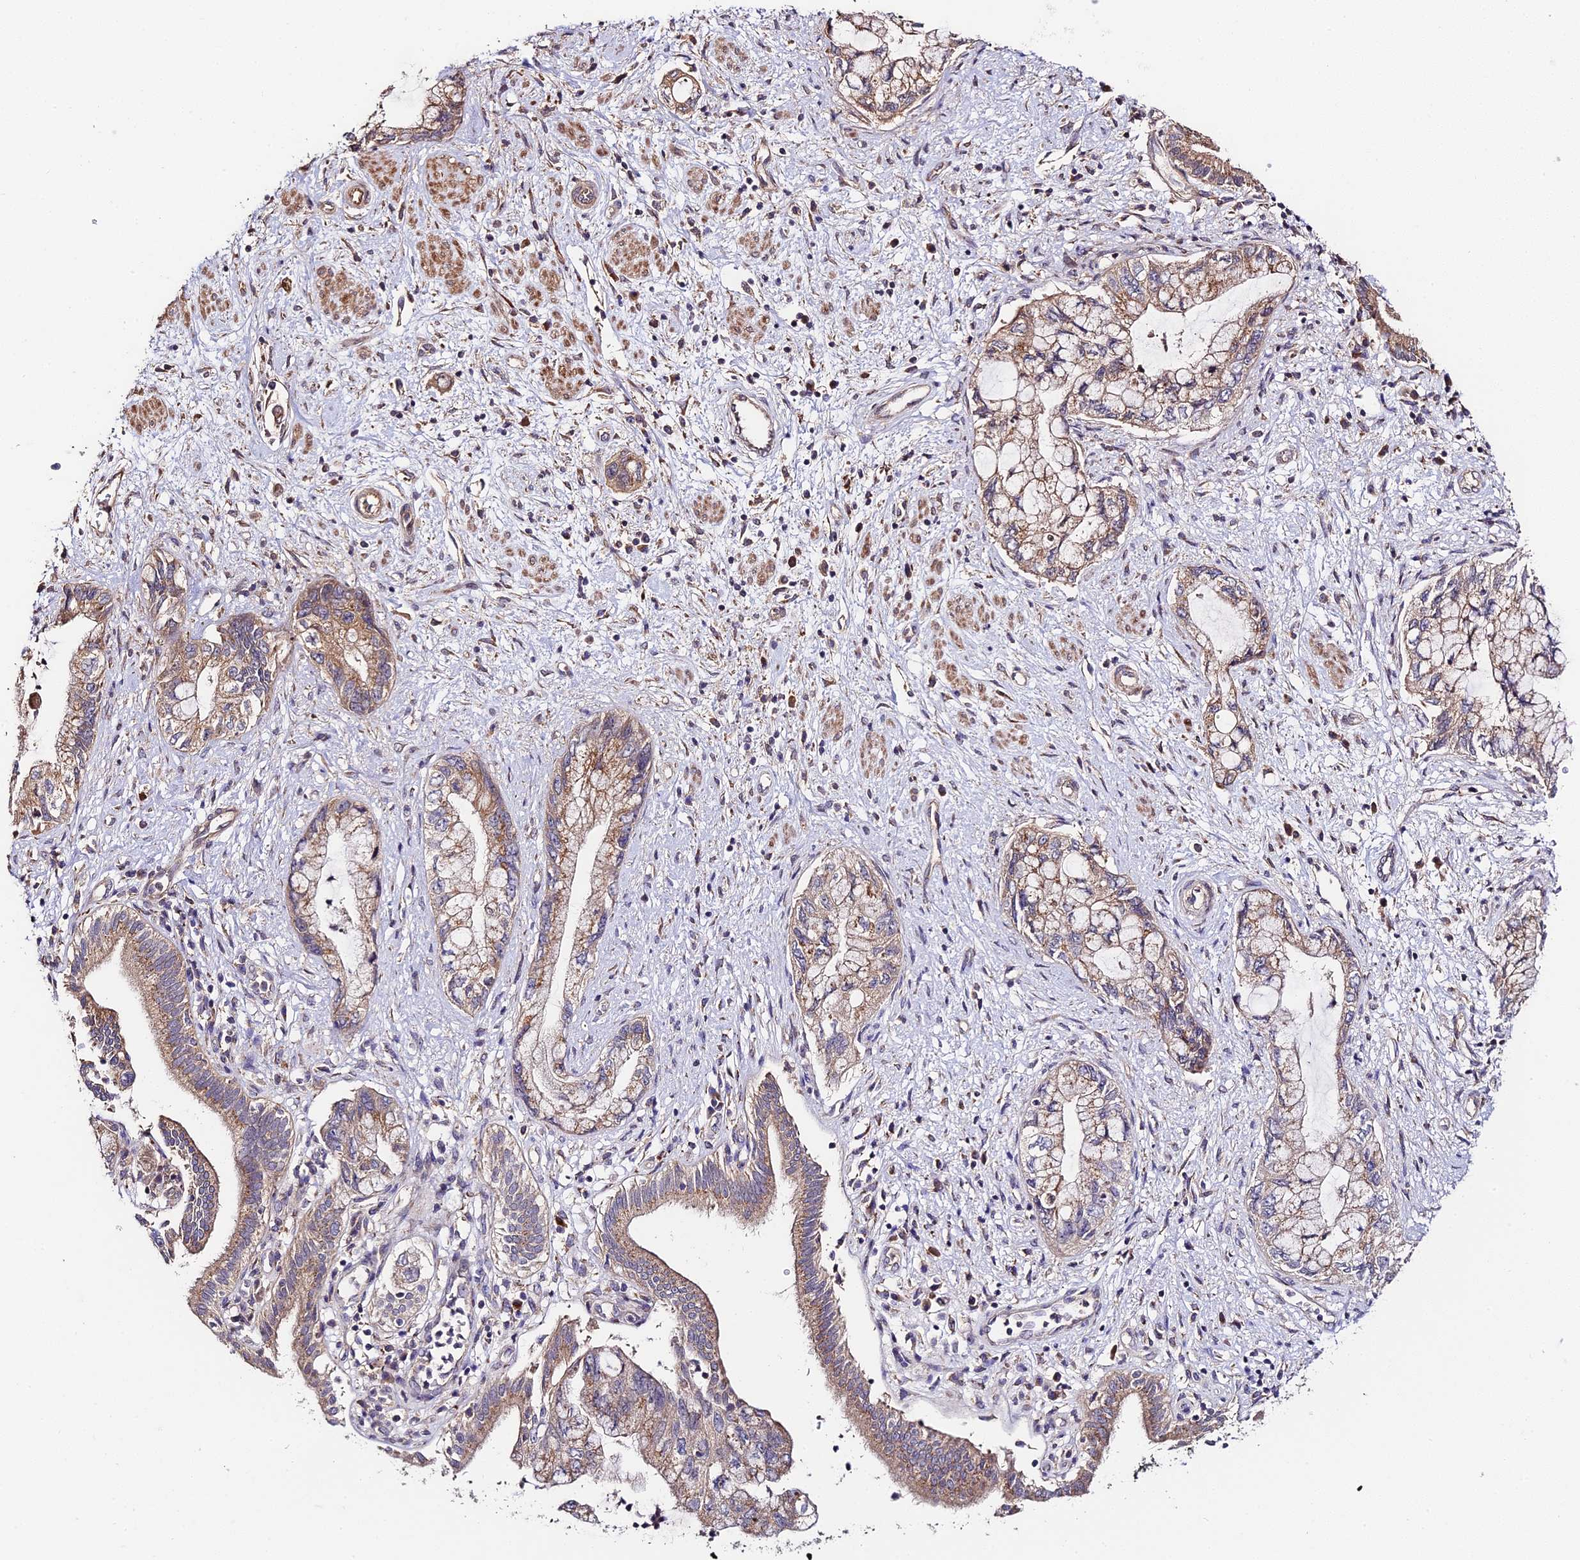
{"staining": {"intensity": "moderate", "quantity": ">75%", "location": "cytoplasmic/membranous"}, "tissue": "pancreatic cancer", "cell_type": "Tumor cells", "image_type": "cancer", "snomed": [{"axis": "morphology", "description": "Adenocarcinoma, NOS"}, {"axis": "topography", "description": "Pancreas"}], "caption": "Adenocarcinoma (pancreatic) stained for a protein (brown) demonstrates moderate cytoplasmic/membranous positive expression in about >75% of tumor cells.", "gene": "C3orf20", "patient": {"sex": "female", "age": 73}}